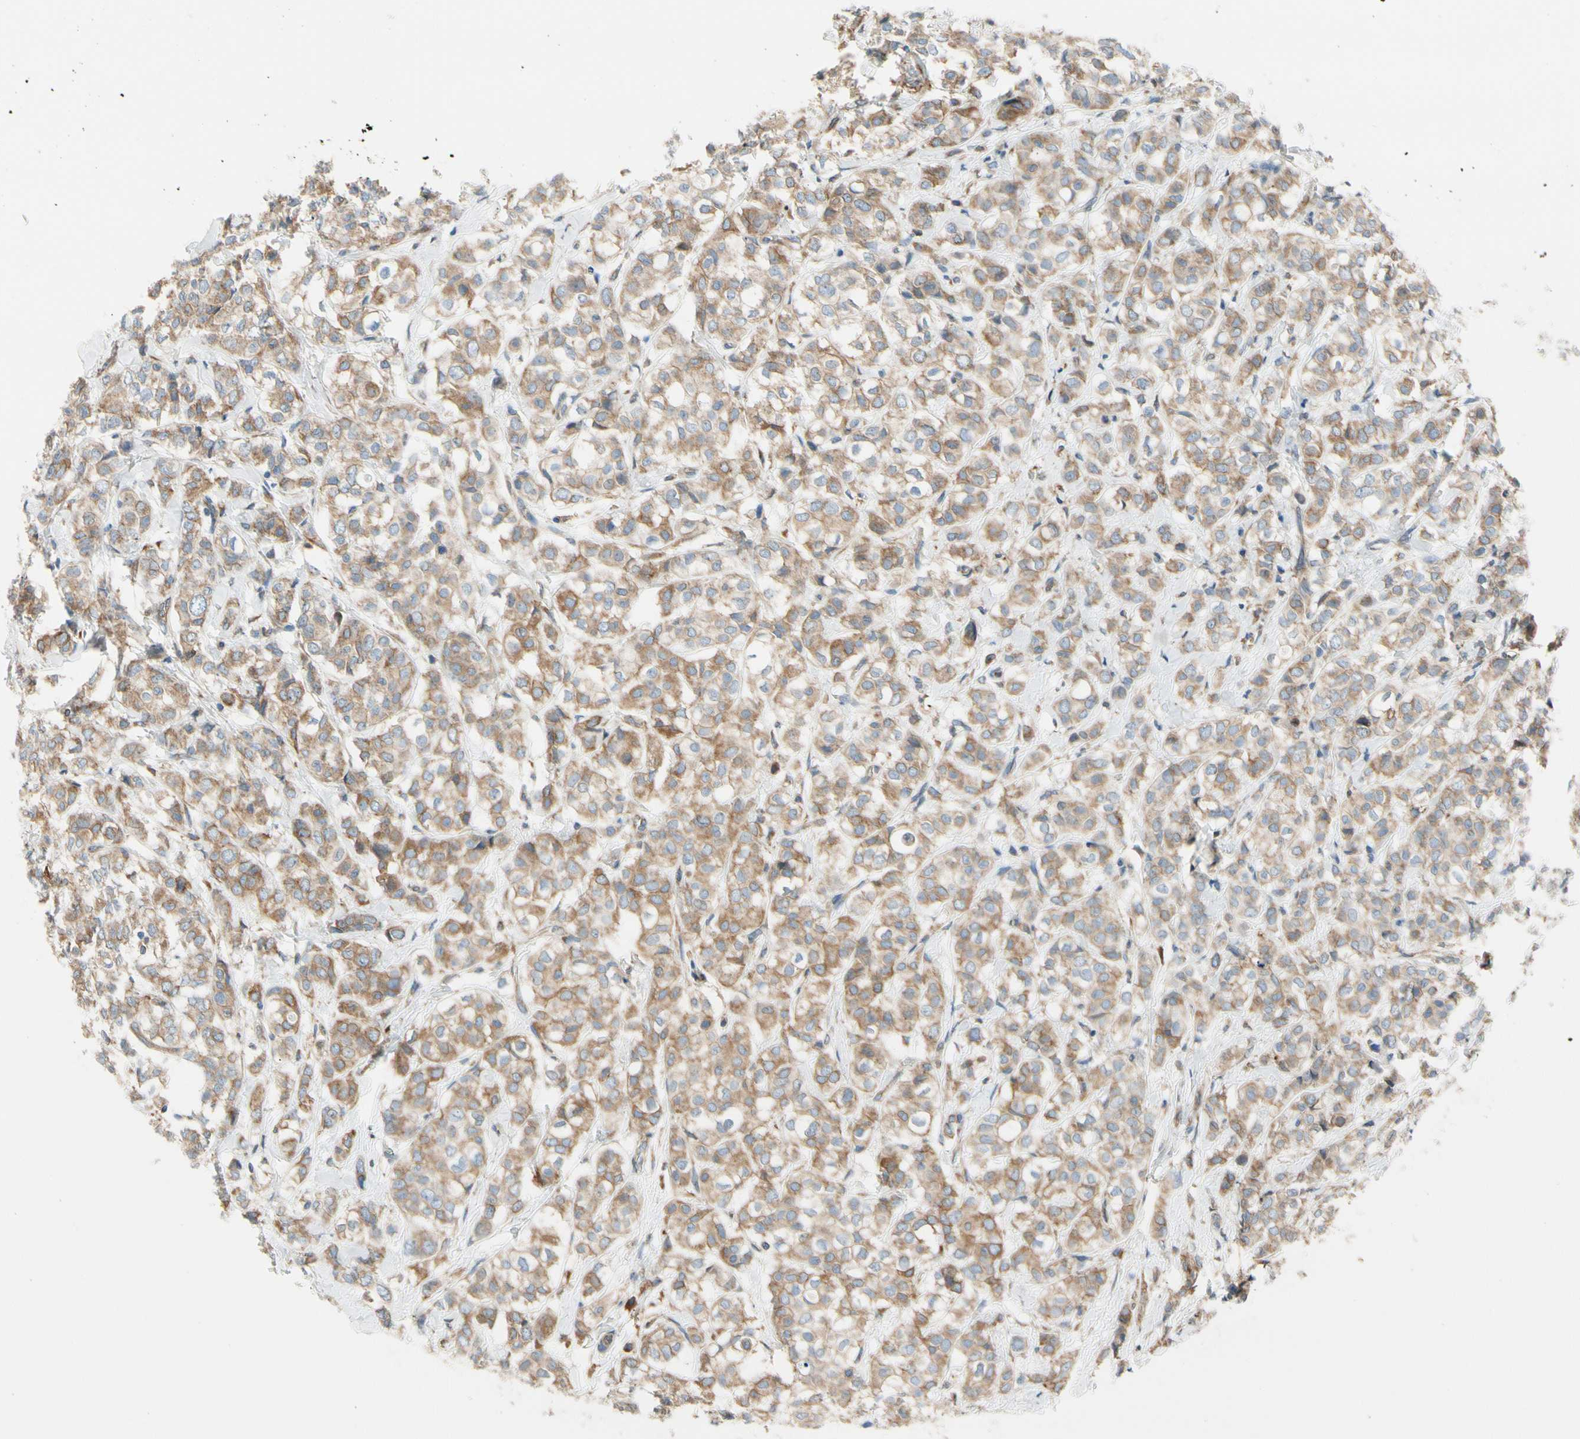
{"staining": {"intensity": "moderate", "quantity": ">75%", "location": "cytoplasmic/membranous"}, "tissue": "breast cancer", "cell_type": "Tumor cells", "image_type": "cancer", "snomed": [{"axis": "morphology", "description": "Lobular carcinoma"}, {"axis": "topography", "description": "Breast"}], "caption": "Protein expression analysis of human breast cancer (lobular carcinoma) reveals moderate cytoplasmic/membranous expression in about >75% of tumor cells. Using DAB (brown) and hematoxylin (blue) stains, captured at high magnification using brightfield microscopy.", "gene": "CLCC1", "patient": {"sex": "female", "age": 60}}